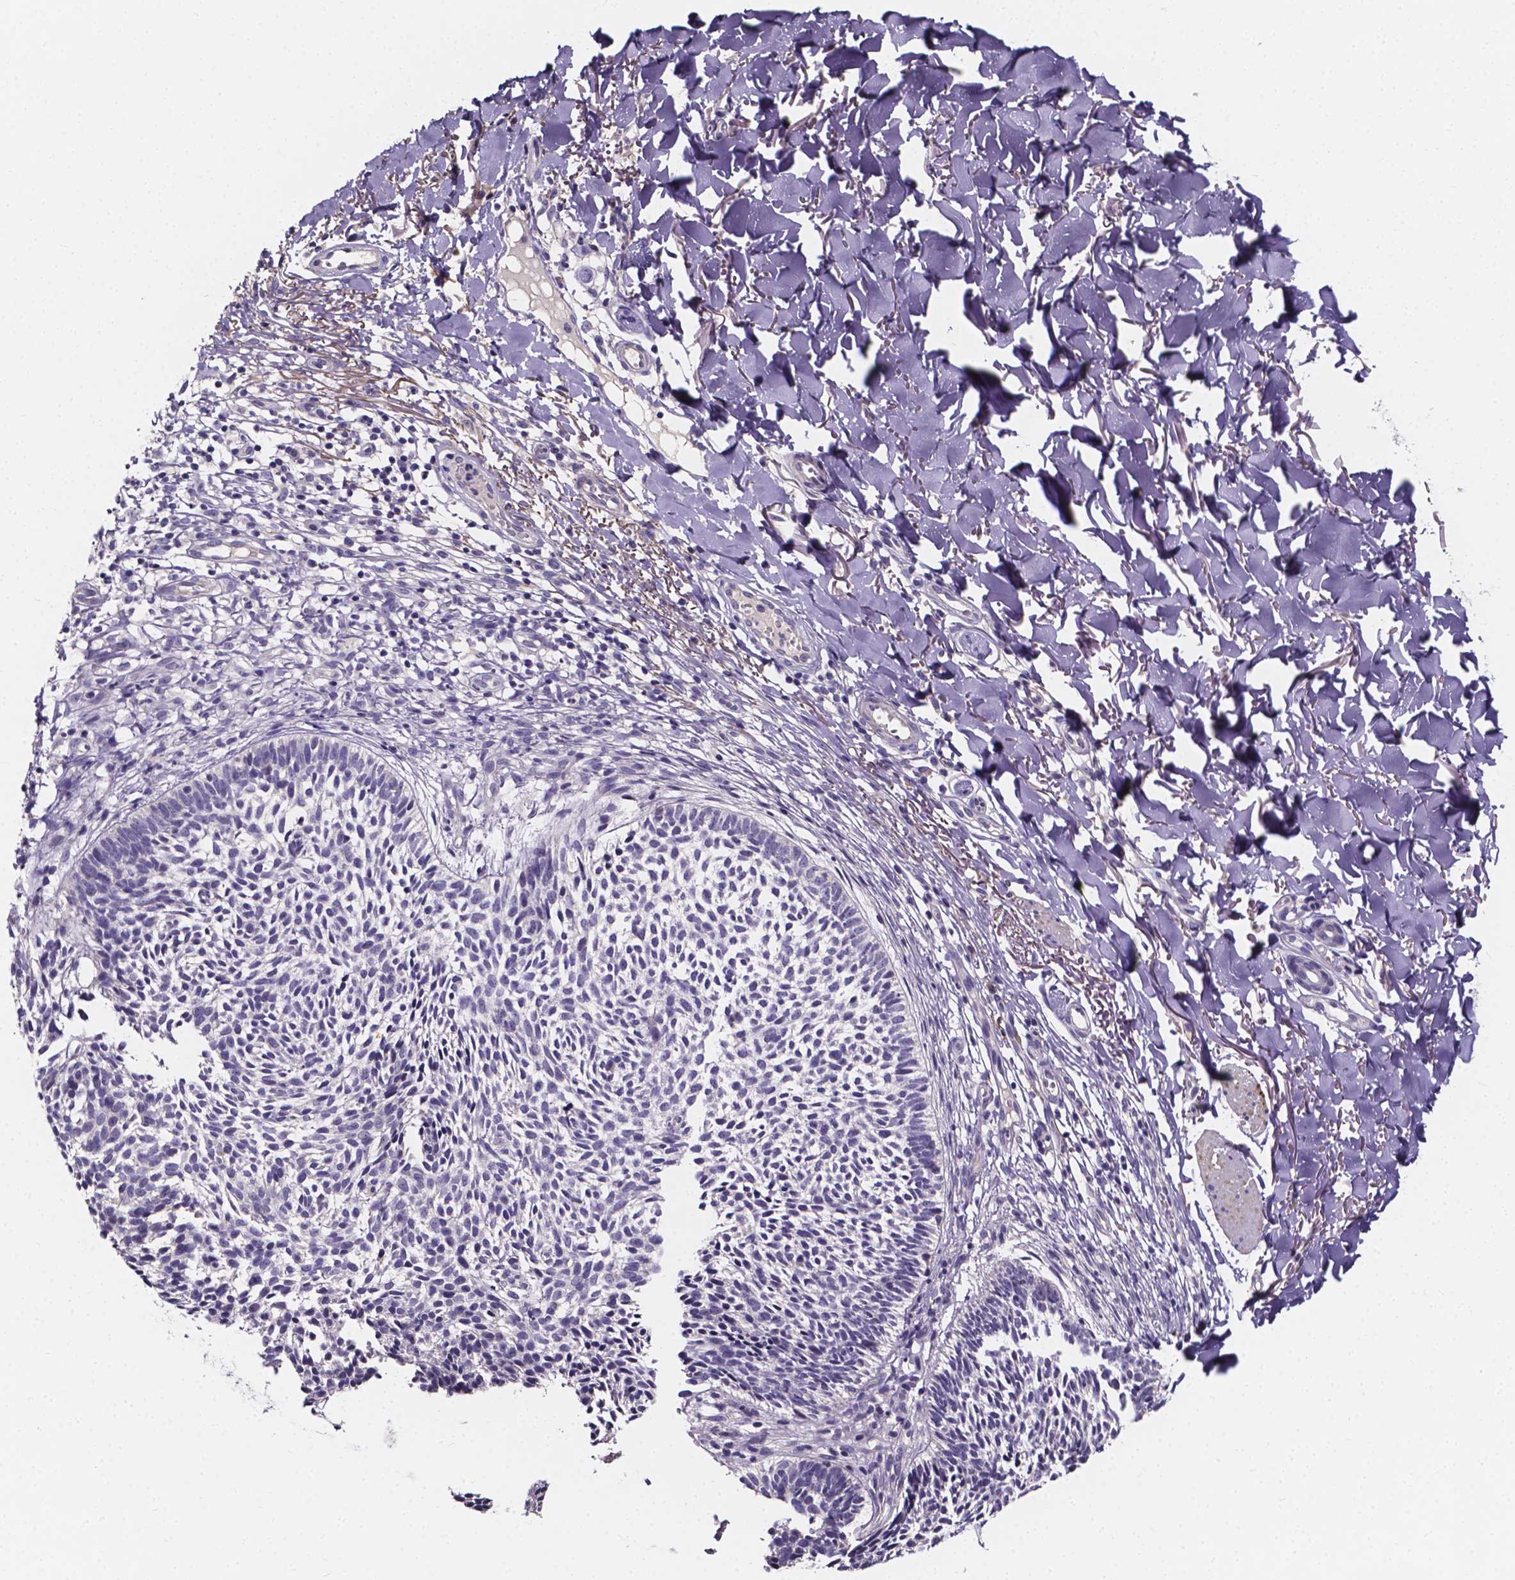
{"staining": {"intensity": "negative", "quantity": "none", "location": "none"}, "tissue": "skin cancer", "cell_type": "Tumor cells", "image_type": "cancer", "snomed": [{"axis": "morphology", "description": "Basal cell carcinoma"}, {"axis": "topography", "description": "Skin"}], "caption": "High magnification brightfield microscopy of skin cancer stained with DAB (brown) and counterstained with hematoxylin (blue): tumor cells show no significant expression.", "gene": "SPOCD1", "patient": {"sex": "male", "age": 78}}